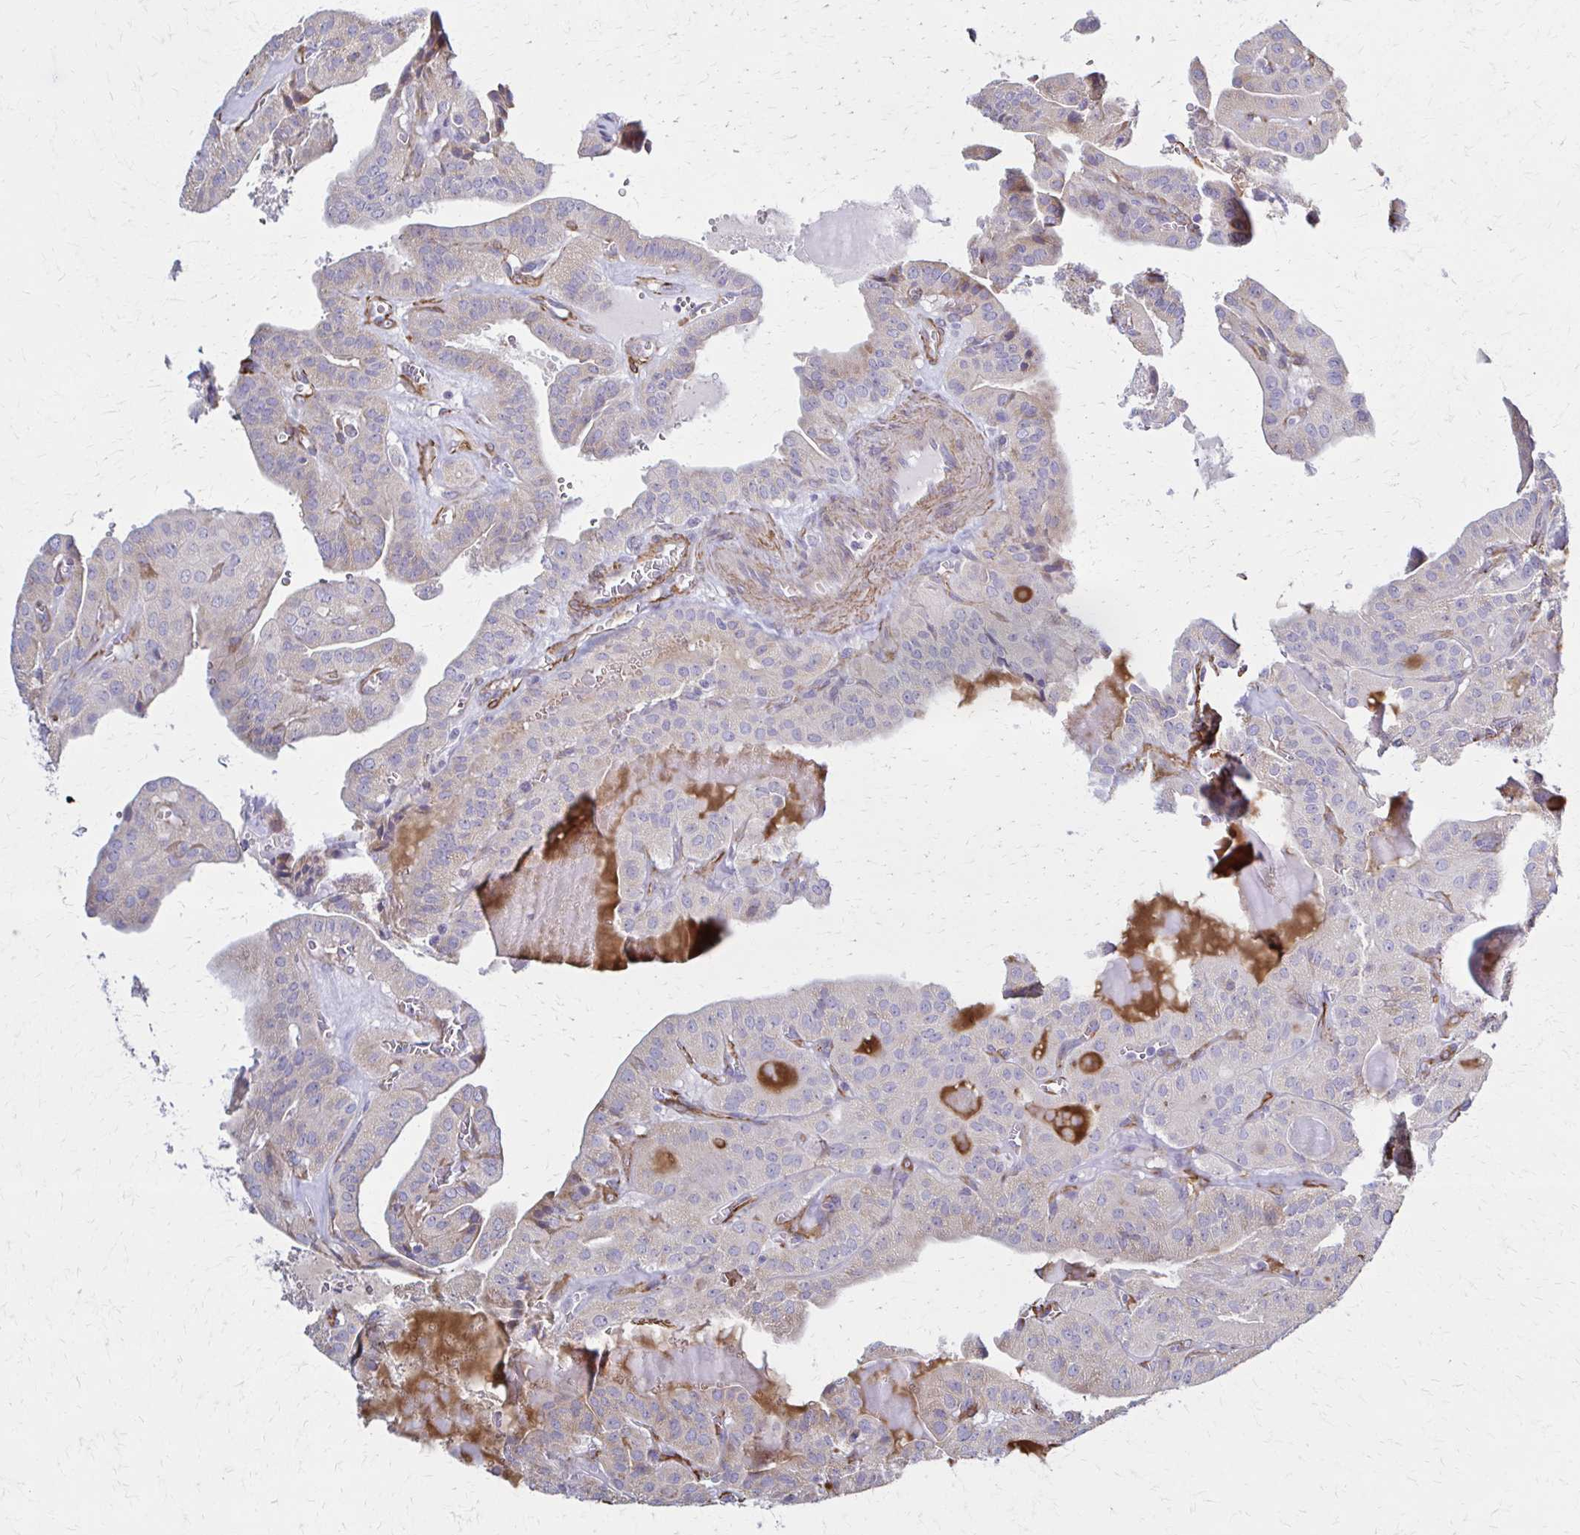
{"staining": {"intensity": "negative", "quantity": "none", "location": "none"}, "tissue": "thyroid cancer", "cell_type": "Tumor cells", "image_type": "cancer", "snomed": [{"axis": "morphology", "description": "Papillary adenocarcinoma, NOS"}, {"axis": "topography", "description": "Thyroid gland"}], "caption": "The photomicrograph reveals no staining of tumor cells in papillary adenocarcinoma (thyroid).", "gene": "TIMMDC1", "patient": {"sex": "male", "age": 52}}